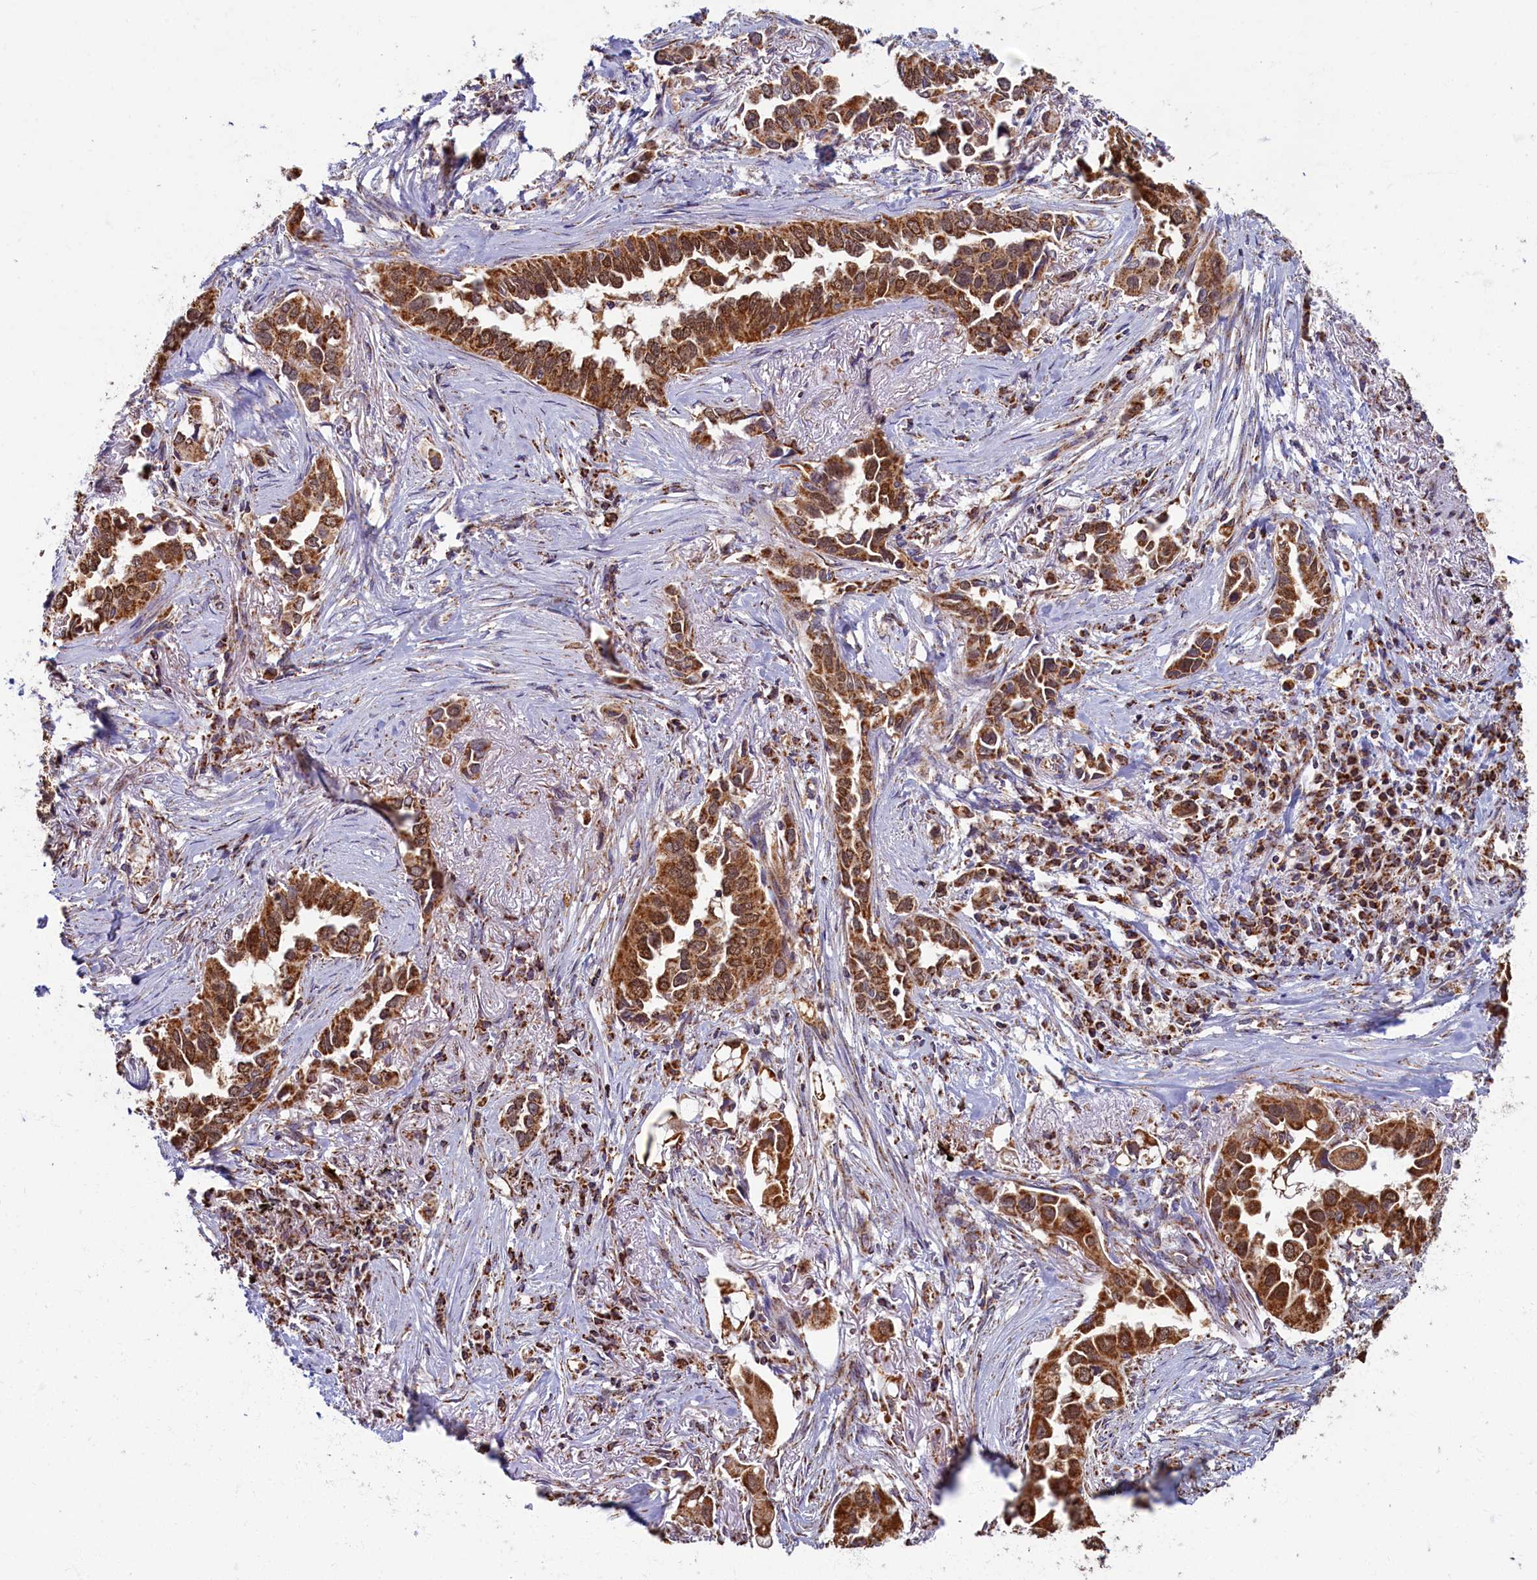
{"staining": {"intensity": "strong", "quantity": ">75%", "location": "cytoplasmic/membranous"}, "tissue": "lung cancer", "cell_type": "Tumor cells", "image_type": "cancer", "snomed": [{"axis": "morphology", "description": "Adenocarcinoma, NOS"}, {"axis": "topography", "description": "Lung"}], "caption": "Adenocarcinoma (lung) was stained to show a protein in brown. There is high levels of strong cytoplasmic/membranous expression in about >75% of tumor cells. Using DAB (3,3'-diaminobenzidine) (brown) and hematoxylin (blue) stains, captured at high magnification using brightfield microscopy.", "gene": "SPR", "patient": {"sex": "female", "age": 76}}